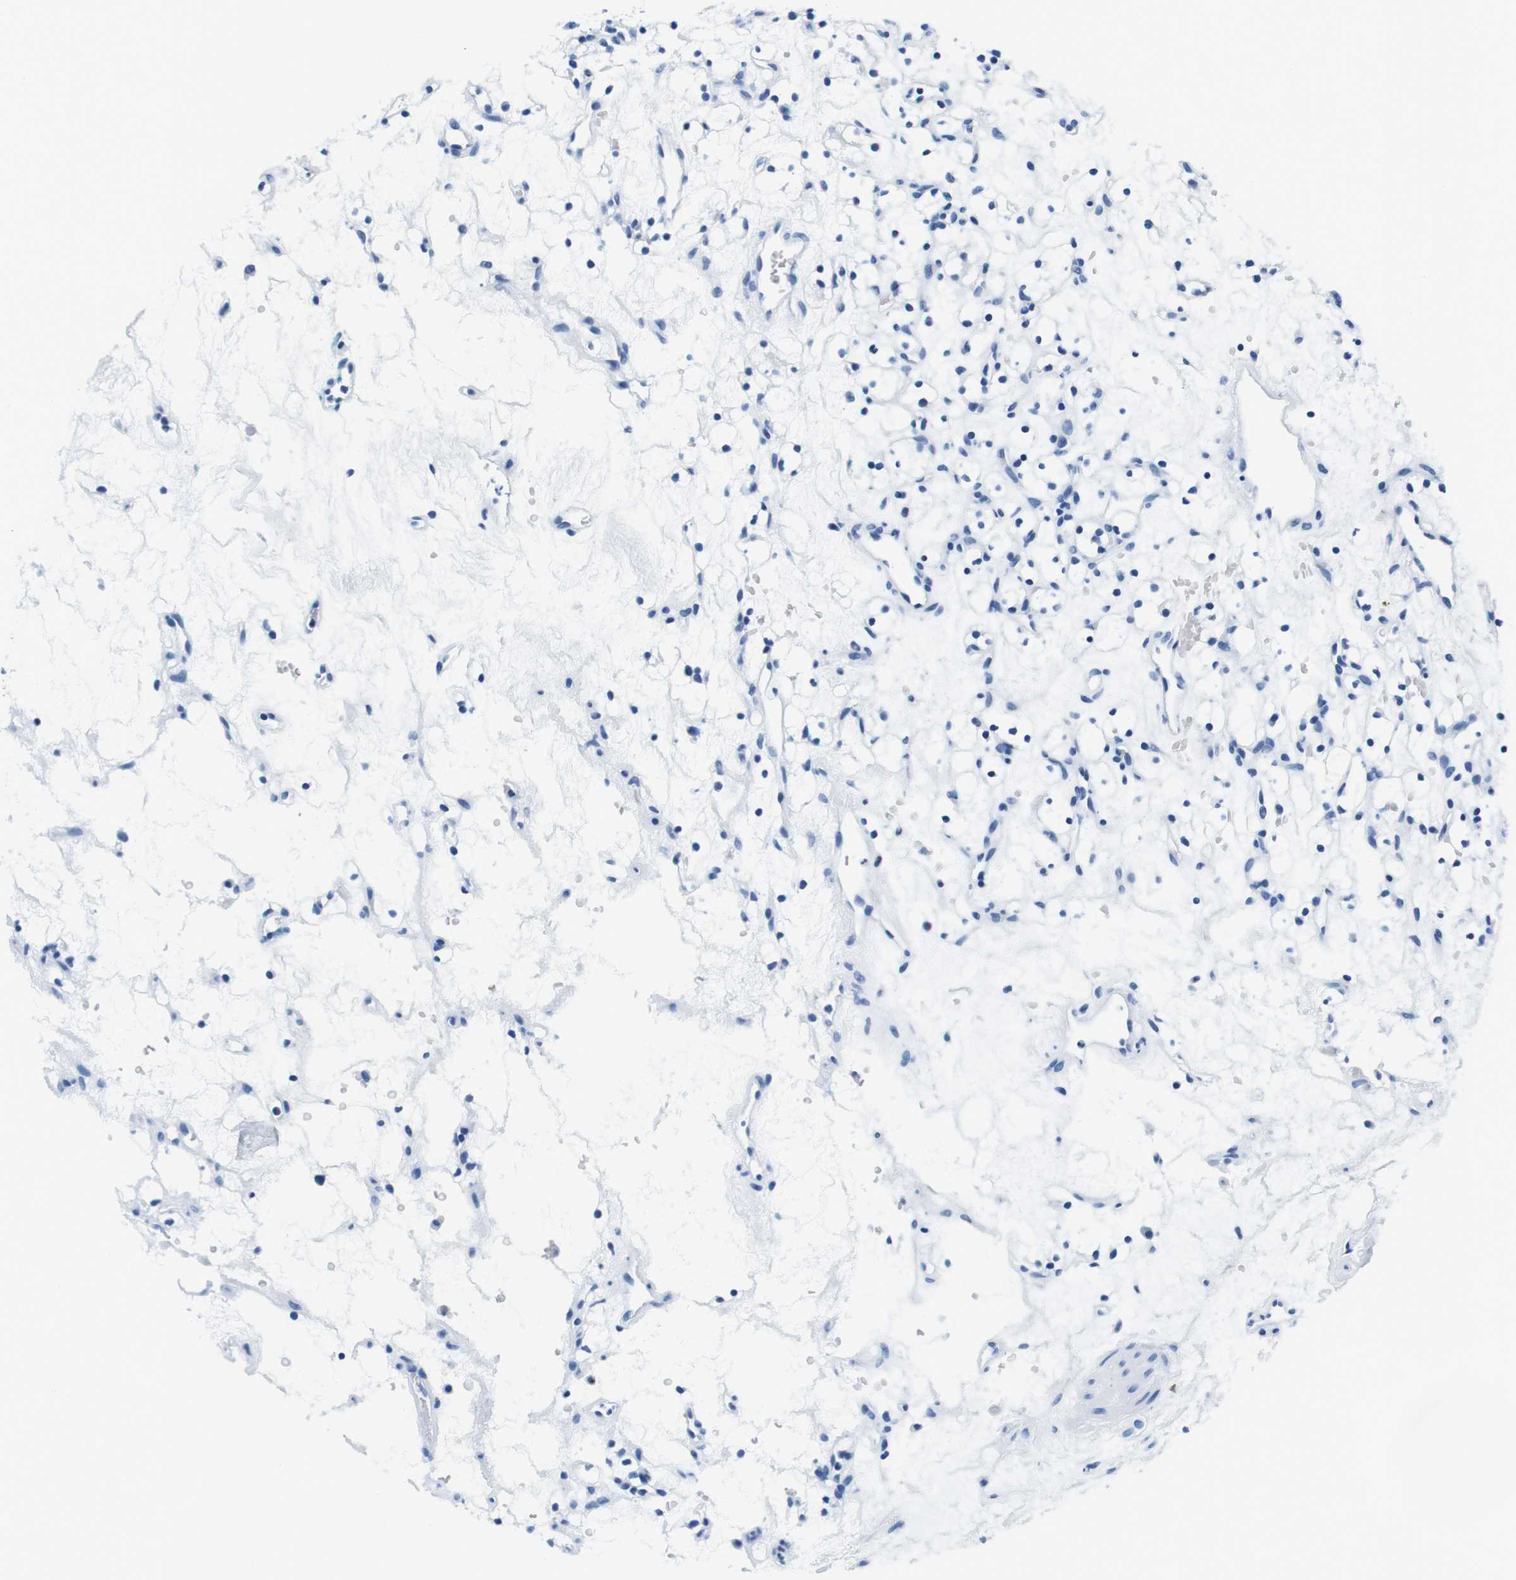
{"staining": {"intensity": "negative", "quantity": "none", "location": "none"}, "tissue": "renal cancer", "cell_type": "Tumor cells", "image_type": "cancer", "snomed": [{"axis": "morphology", "description": "Adenocarcinoma, NOS"}, {"axis": "topography", "description": "Kidney"}], "caption": "A high-resolution histopathology image shows immunohistochemistry (IHC) staining of renal cancer, which reveals no significant expression in tumor cells.", "gene": "ELANE", "patient": {"sex": "female", "age": 60}}